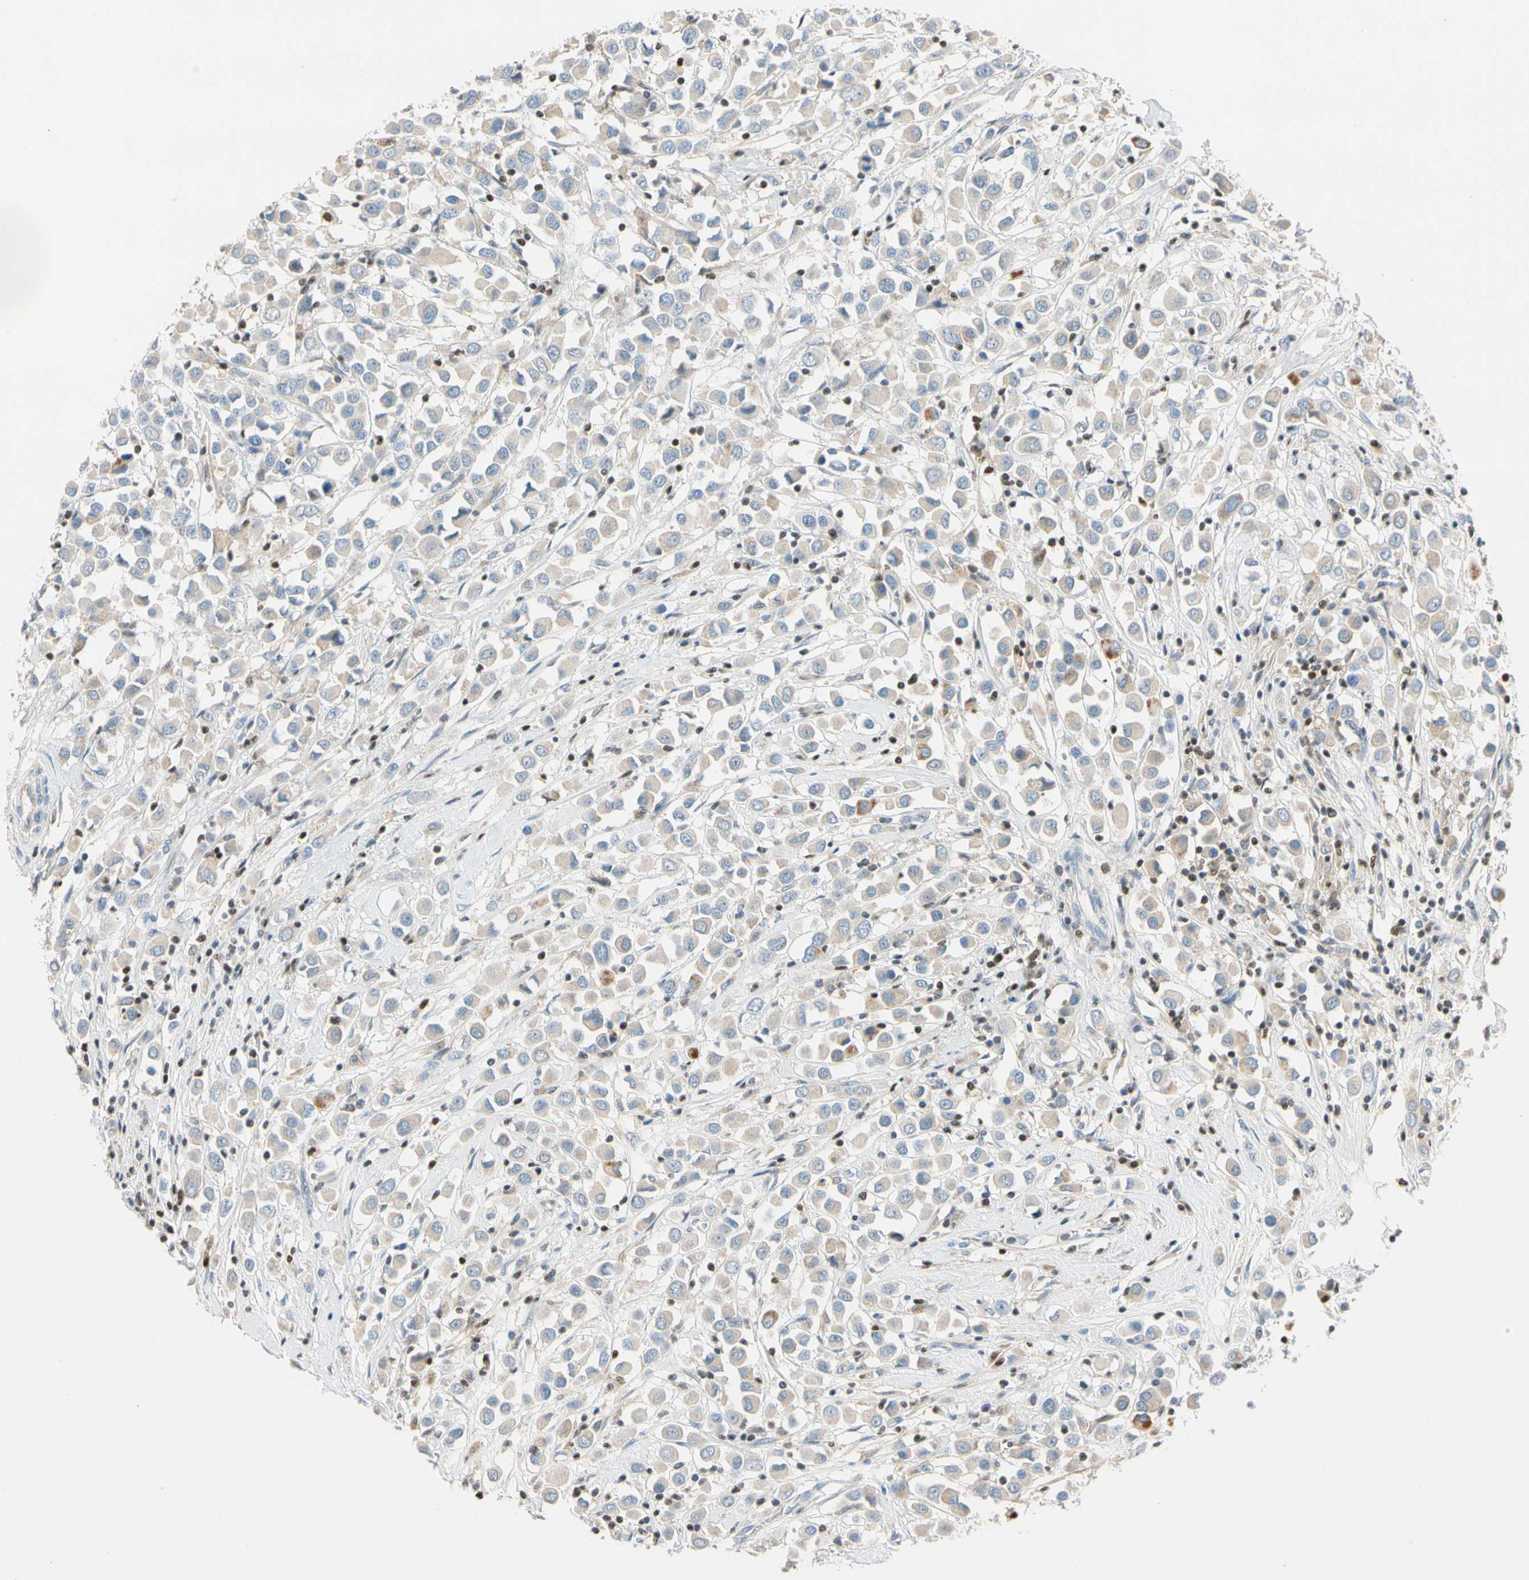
{"staining": {"intensity": "weak", "quantity": "<25%", "location": "cytoplasmic/membranous"}, "tissue": "breast cancer", "cell_type": "Tumor cells", "image_type": "cancer", "snomed": [{"axis": "morphology", "description": "Duct carcinoma"}, {"axis": "topography", "description": "Breast"}], "caption": "High power microscopy photomicrograph of an IHC image of breast cancer, revealing no significant positivity in tumor cells.", "gene": "SP140", "patient": {"sex": "female", "age": 61}}